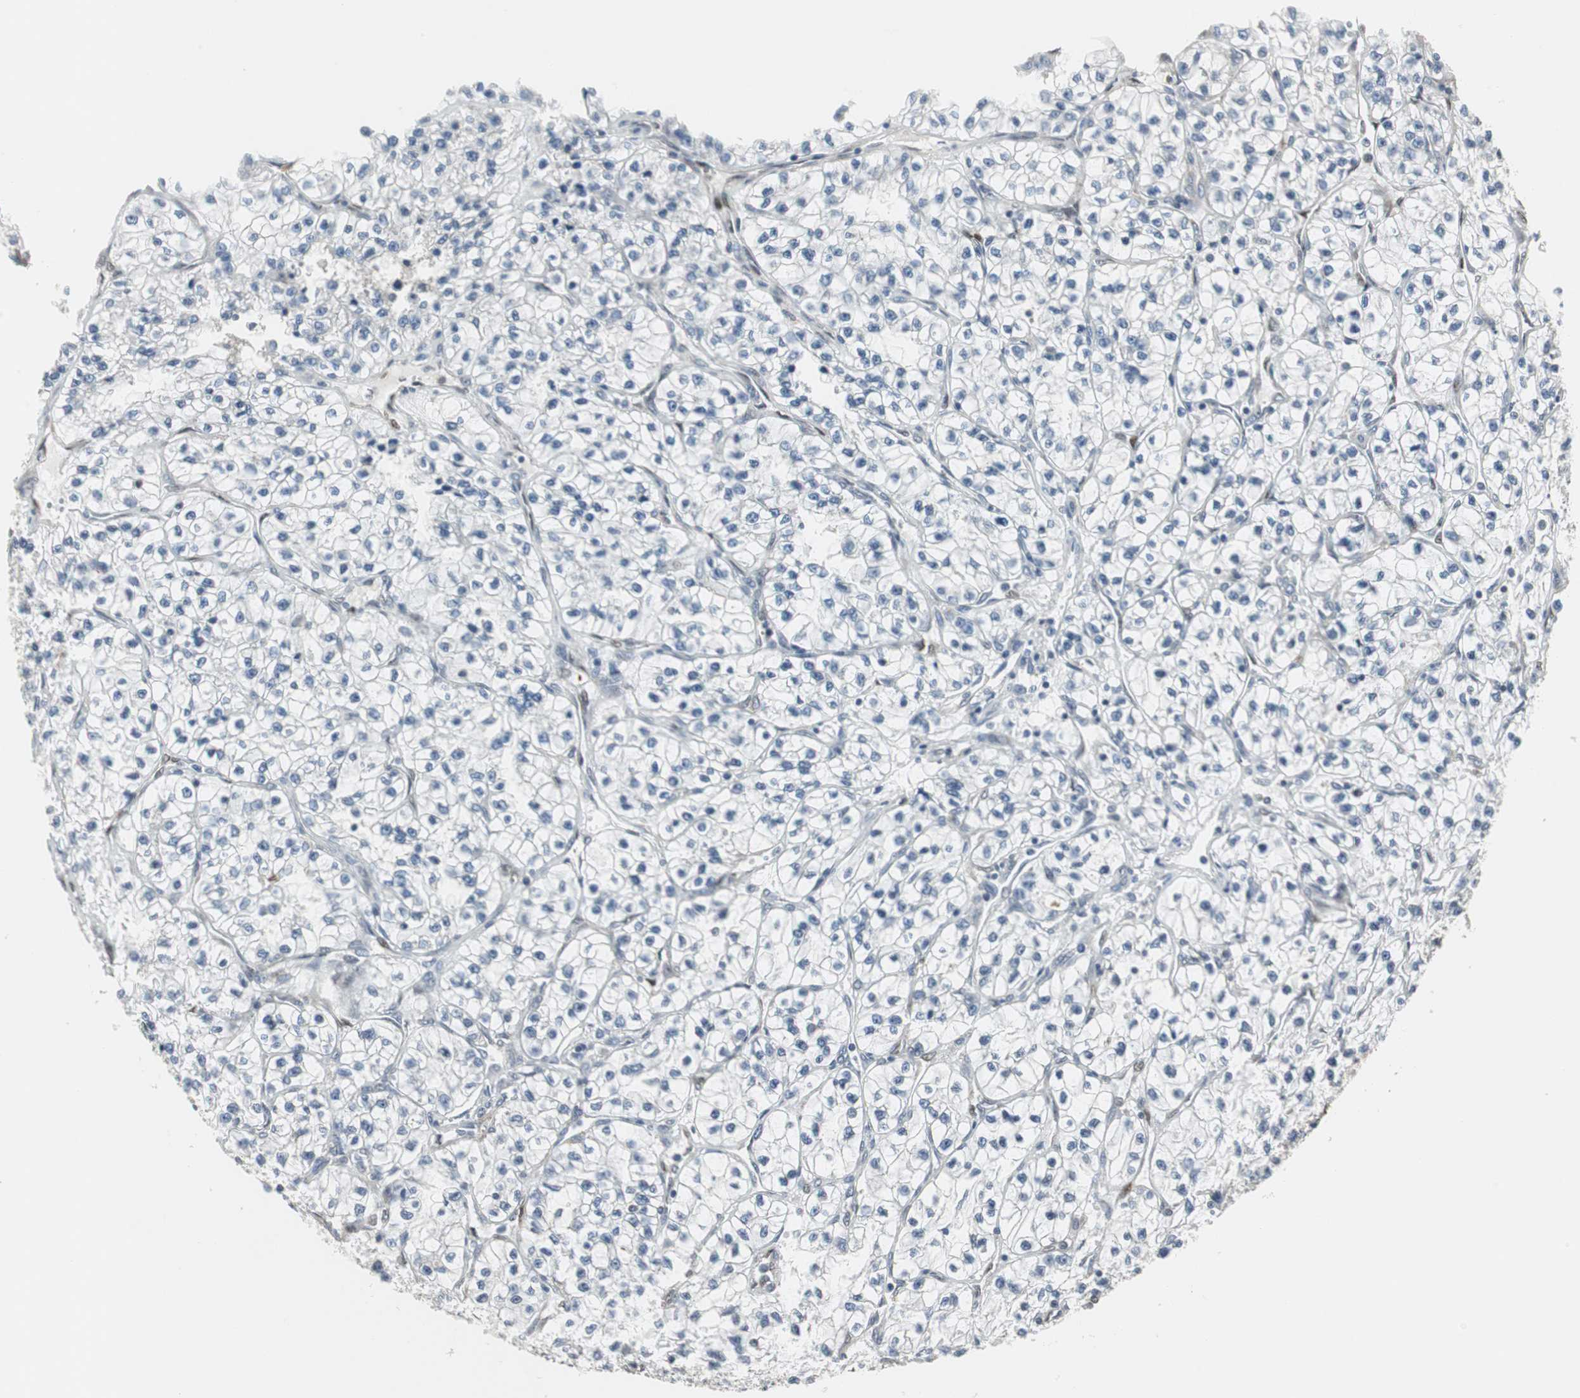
{"staining": {"intensity": "negative", "quantity": "none", "location": "none"}, "tissue": "renal cancer", "cell_type": "Tumor cells", "image_type": "cancer", "snomed": [{"axis": "morphology", "description": "Adenocarcinoma, NOS"}, {"axis": "topography", "description": "Kidney"}], "caption": "Renal adenocarcinoma stained for a protein using immunohistochemistry demonstrates no positivity tumor cells.", "gene": "CCT5", "patient": {"sex": "female", "age": 57}}